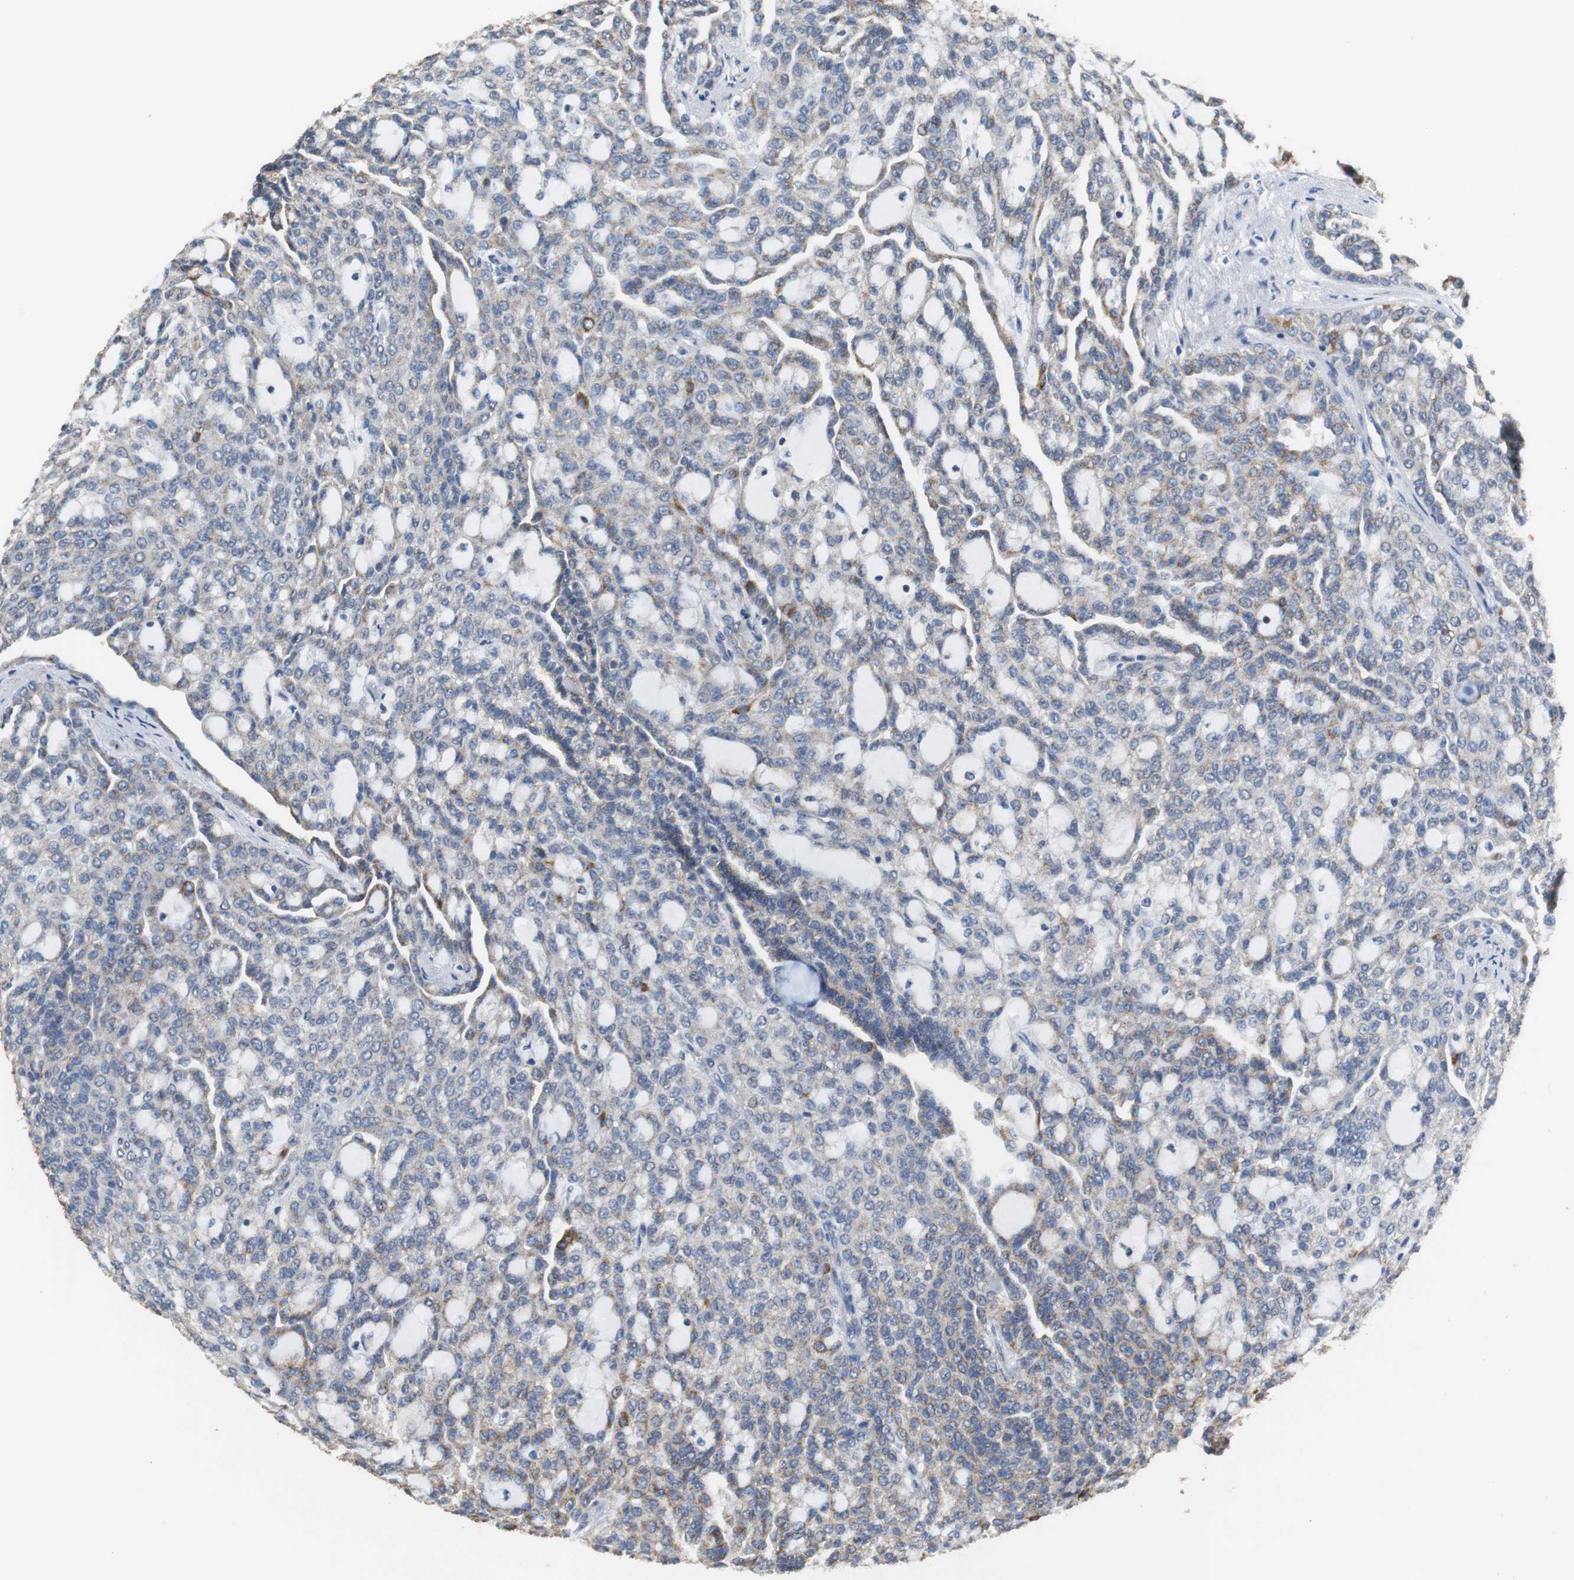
{"staining": {"intensity": "moderate", "quantity": "<25%", "location": "cytoplasmic/membranous"}, "tissue": "renal cancer", "cell_type": "Tumor cells", "image_type": "cancer", "snomed": [{"axis": "morphology", "description": "Adenocarcinoma, NOS"}, {"axis": "topography", "description": "Kidney"}], "caption": "Brown immunohistochemical staining in human renal cancer displays moderate cytoplasmic/membranous expression in about <25% of tumor cells. Nuclei are stained in blue.", "gene": "HMGCL", "patient": {"sex": "male", "age": 63}}